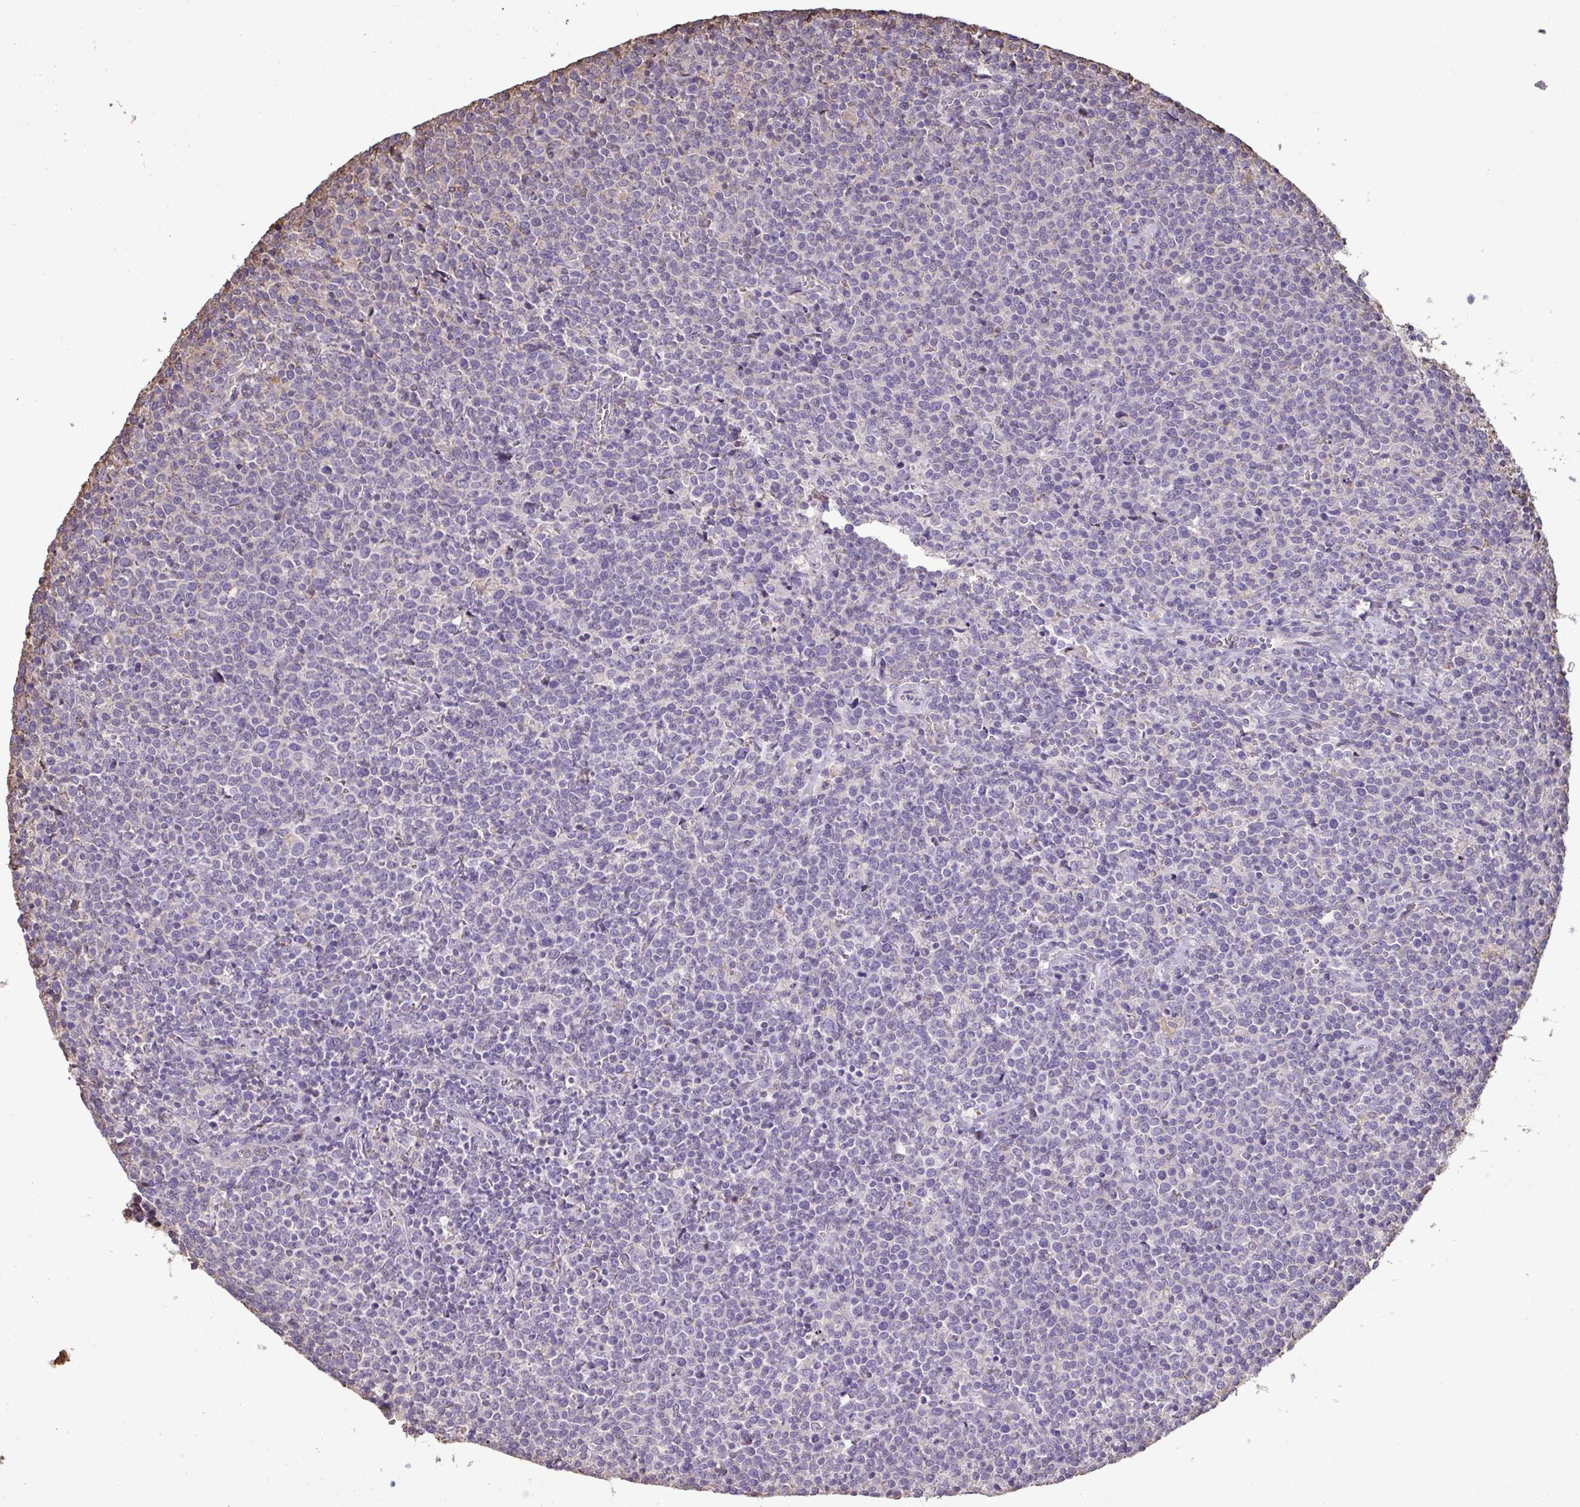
{"staining": {"intensity": "negative", "quantity": "none", "location": "none"}, "tissue": "lymphoma", "cell_type": "Tumor cells", "image_type": "cancer", "snomed": [{"axis": "morphology", "description": "Malignant lymphoma, non-Hodgkin's type, High grade"}, {"axis": "topography", "description": "Lymph node"}], "caption": "The micrograph displays no staining of tumor cells in high-grade malignant lymphoma, non-Hodgkin's type. The staining was performed using DAB to visualize the protein expression in brown, while the nuclei were stained in blue with hematoxylin (Magnification: 20x).", "gene": "ANXA5", "patient": {"sex": "male", "age": 61}}